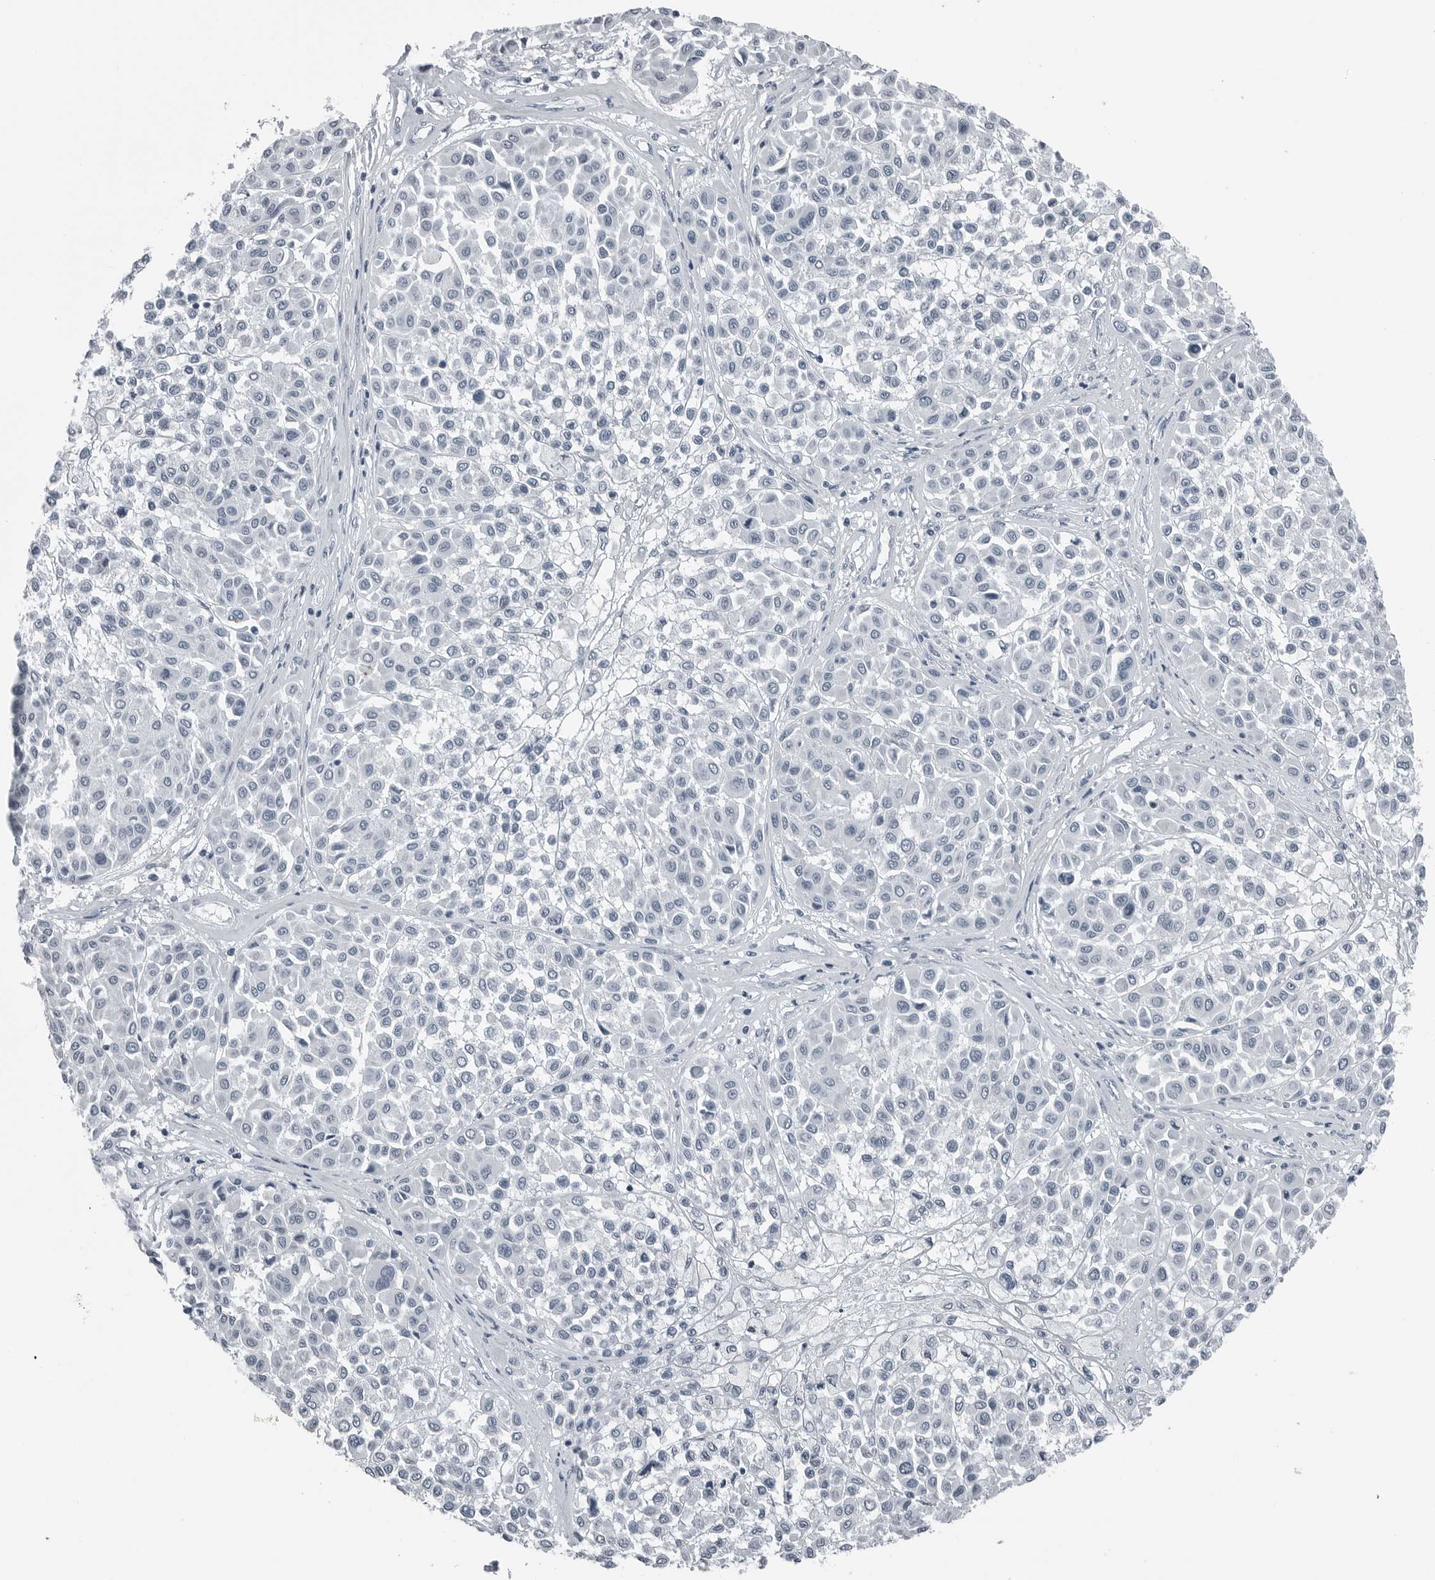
{"staining": {"intensity": "negative", "quantity": "none", "location": "none"}, "tissue": "melanoma", "cell_type": "Tumor cells", "image_type": "cancer", "snomed": [{"axis": "morphology", "description": "Malignant melanoma, Metastatic site"}, {"axis": "topography", "description": "Soft tissue"}], "caption": "This is an immunohistochemistry micrograph of melanoma. There is no expression in tumor cells.", "gene": "SPINK1", "patient": {"sex": "male", "age": 41}}